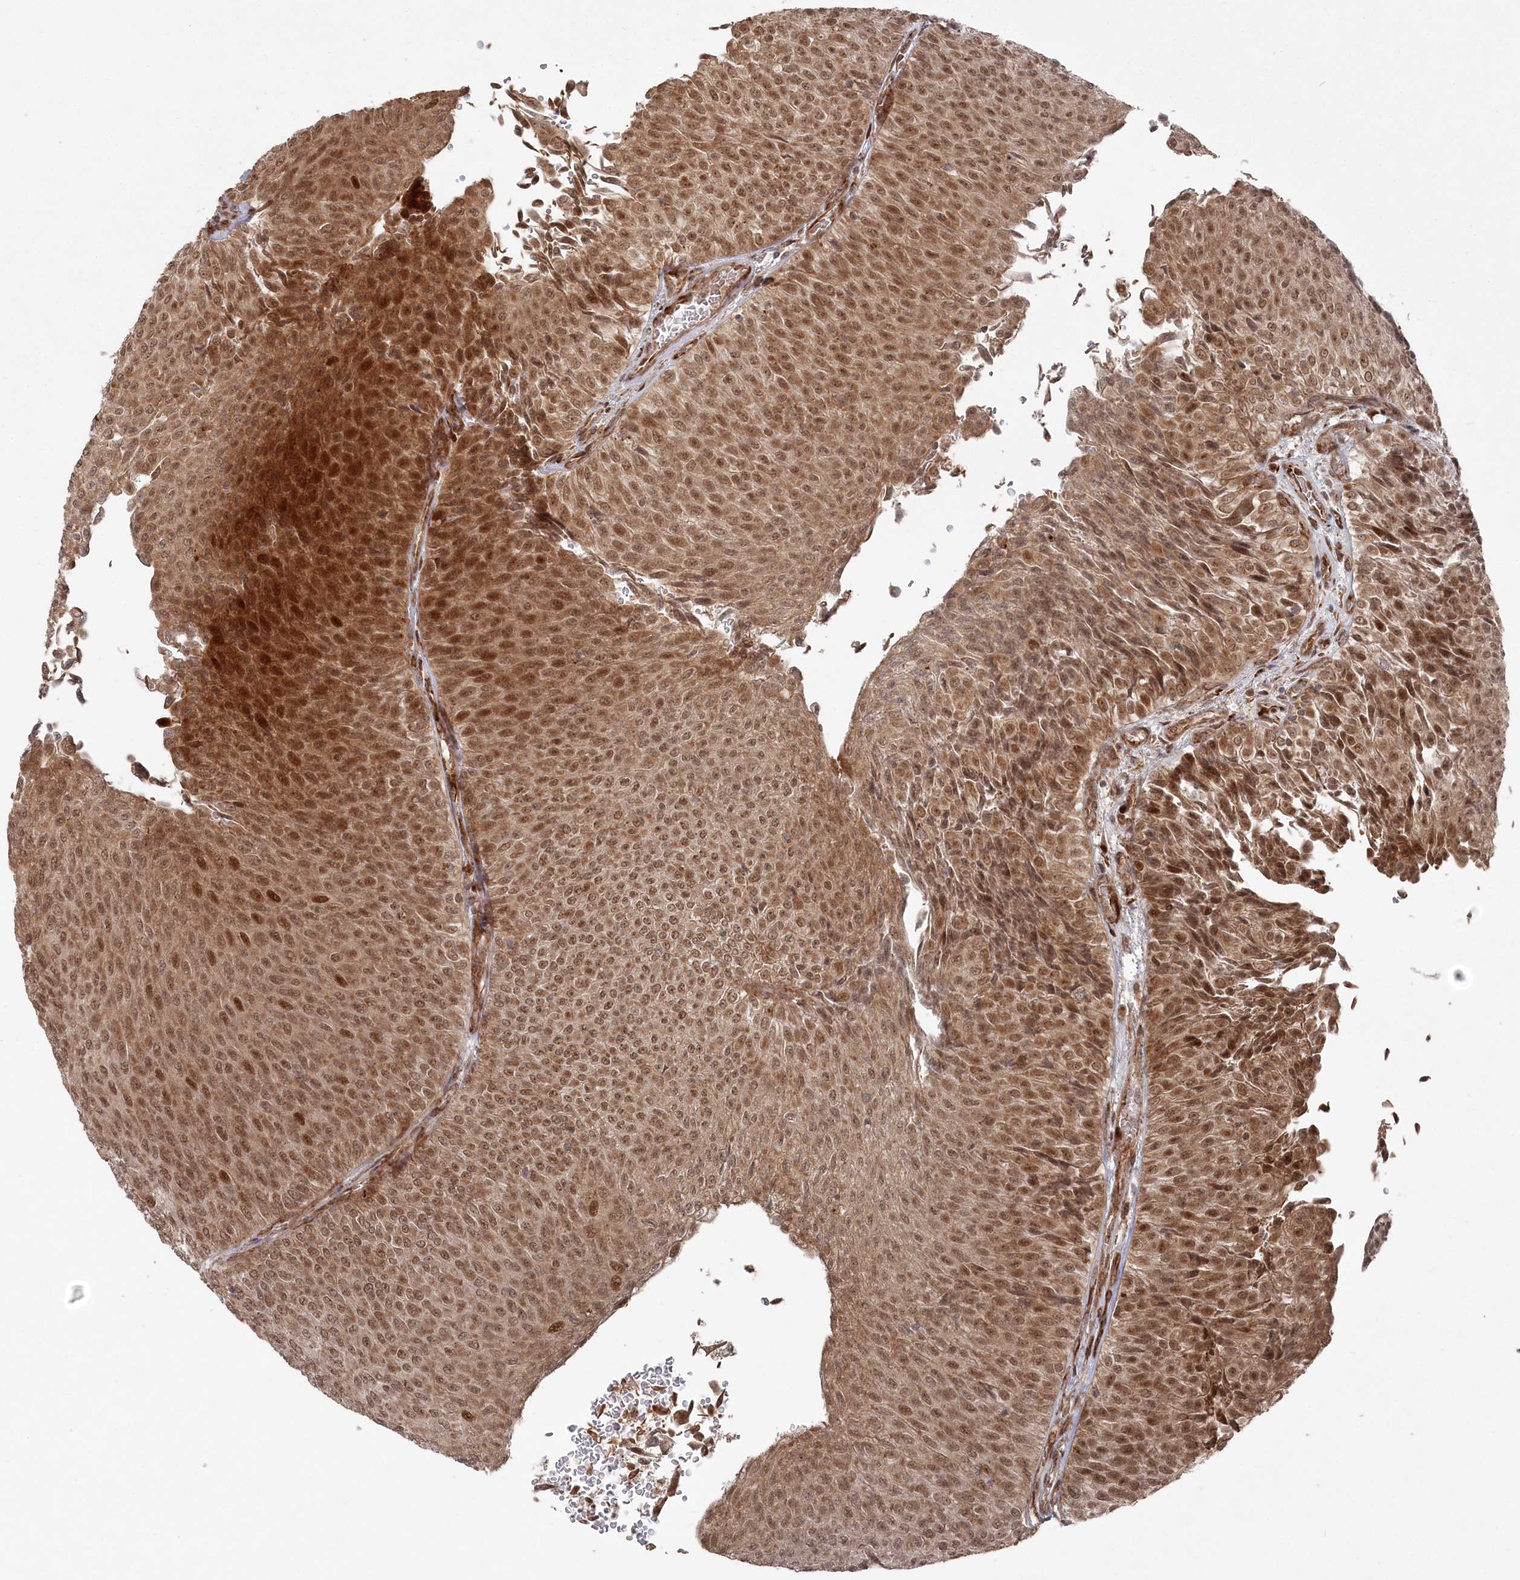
{"staining": {"intensity": "moderate", "quantity": ">75%", "location": "cytoplasmic/membranous,nuclear"}, "tissue": "urothelial cancer", "cell_type": "Tumor cells", "image_type": "cancer", "snomed": [{"axis": "morphology", "description": "Urothelial carcinoma, Low grade"}, {"axis": "topography", "description": "Urinary bladder"}], "caption": "The immunohistochemical stain labels moderate cytoplasmic/membranous and nuclear staining in tumor cells of urothelial carcinoma (low-grade) tissue. The protein of interest is shown in brown color, while the nuclei are stained blue.", "gene": "POLR3A", "patient": {"sex": "male", "age": 78}}